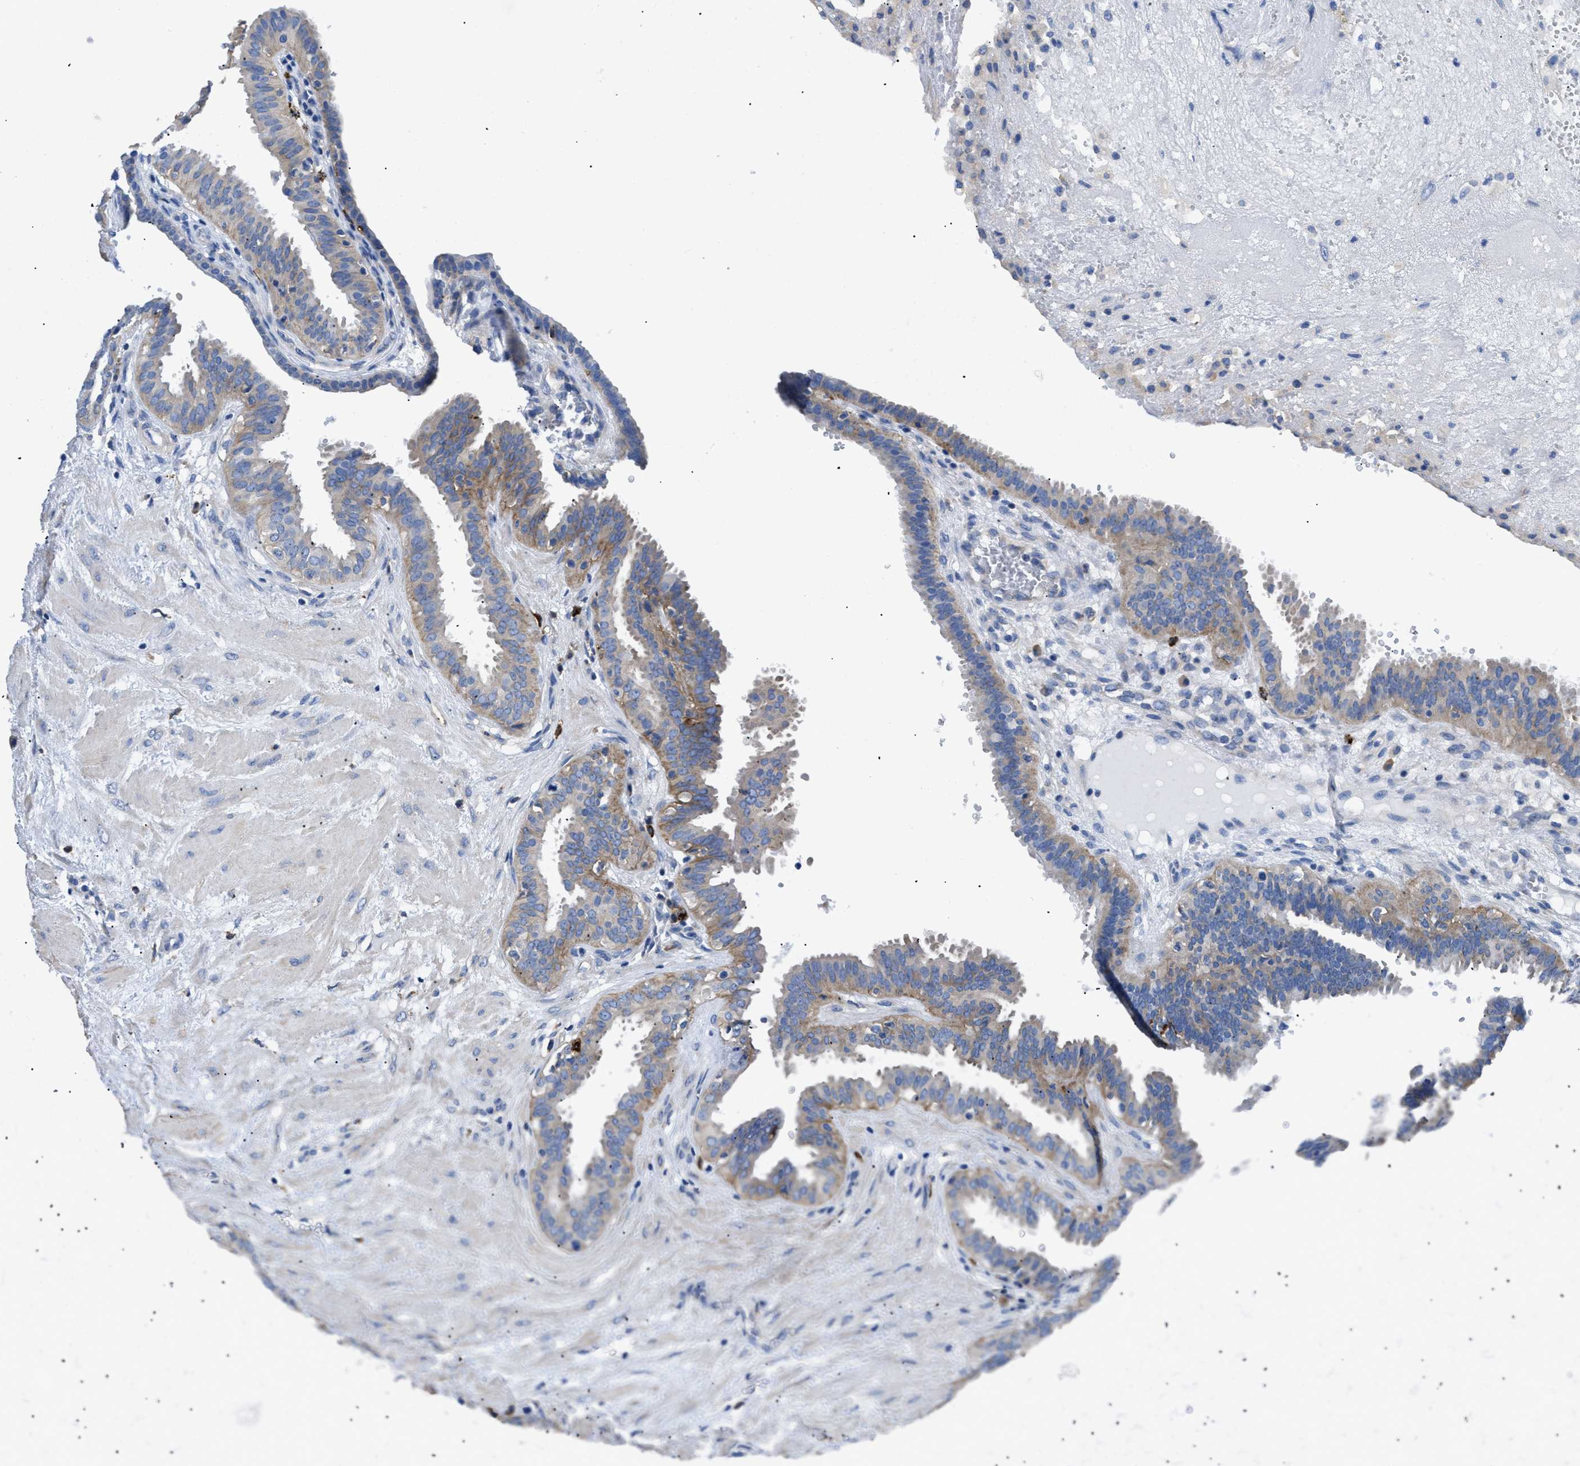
{"staining": {"intensity": "weak", "quantity": "25%-75%", "location": "cytoplasmic/membranous"}, "tissue": "fallopian tube", "cell_type": "Glandular cells", "image_type": "normal", "snomed": [{"axis": "morphology", "description": "Normal tissue, NOS"}, {"axis": "topography", "description": "Fallopian tube"}, {"axis": "topography", "description": "Placenta"}], "caption": "Weak cytoplasmic/membranous expression for a protein is appreciated in about 25%-75% of glandular cells of unremarkable fallopian tube using IHC.", "gene": "HLA", "patient": {"sex": "female", "age": 32}}